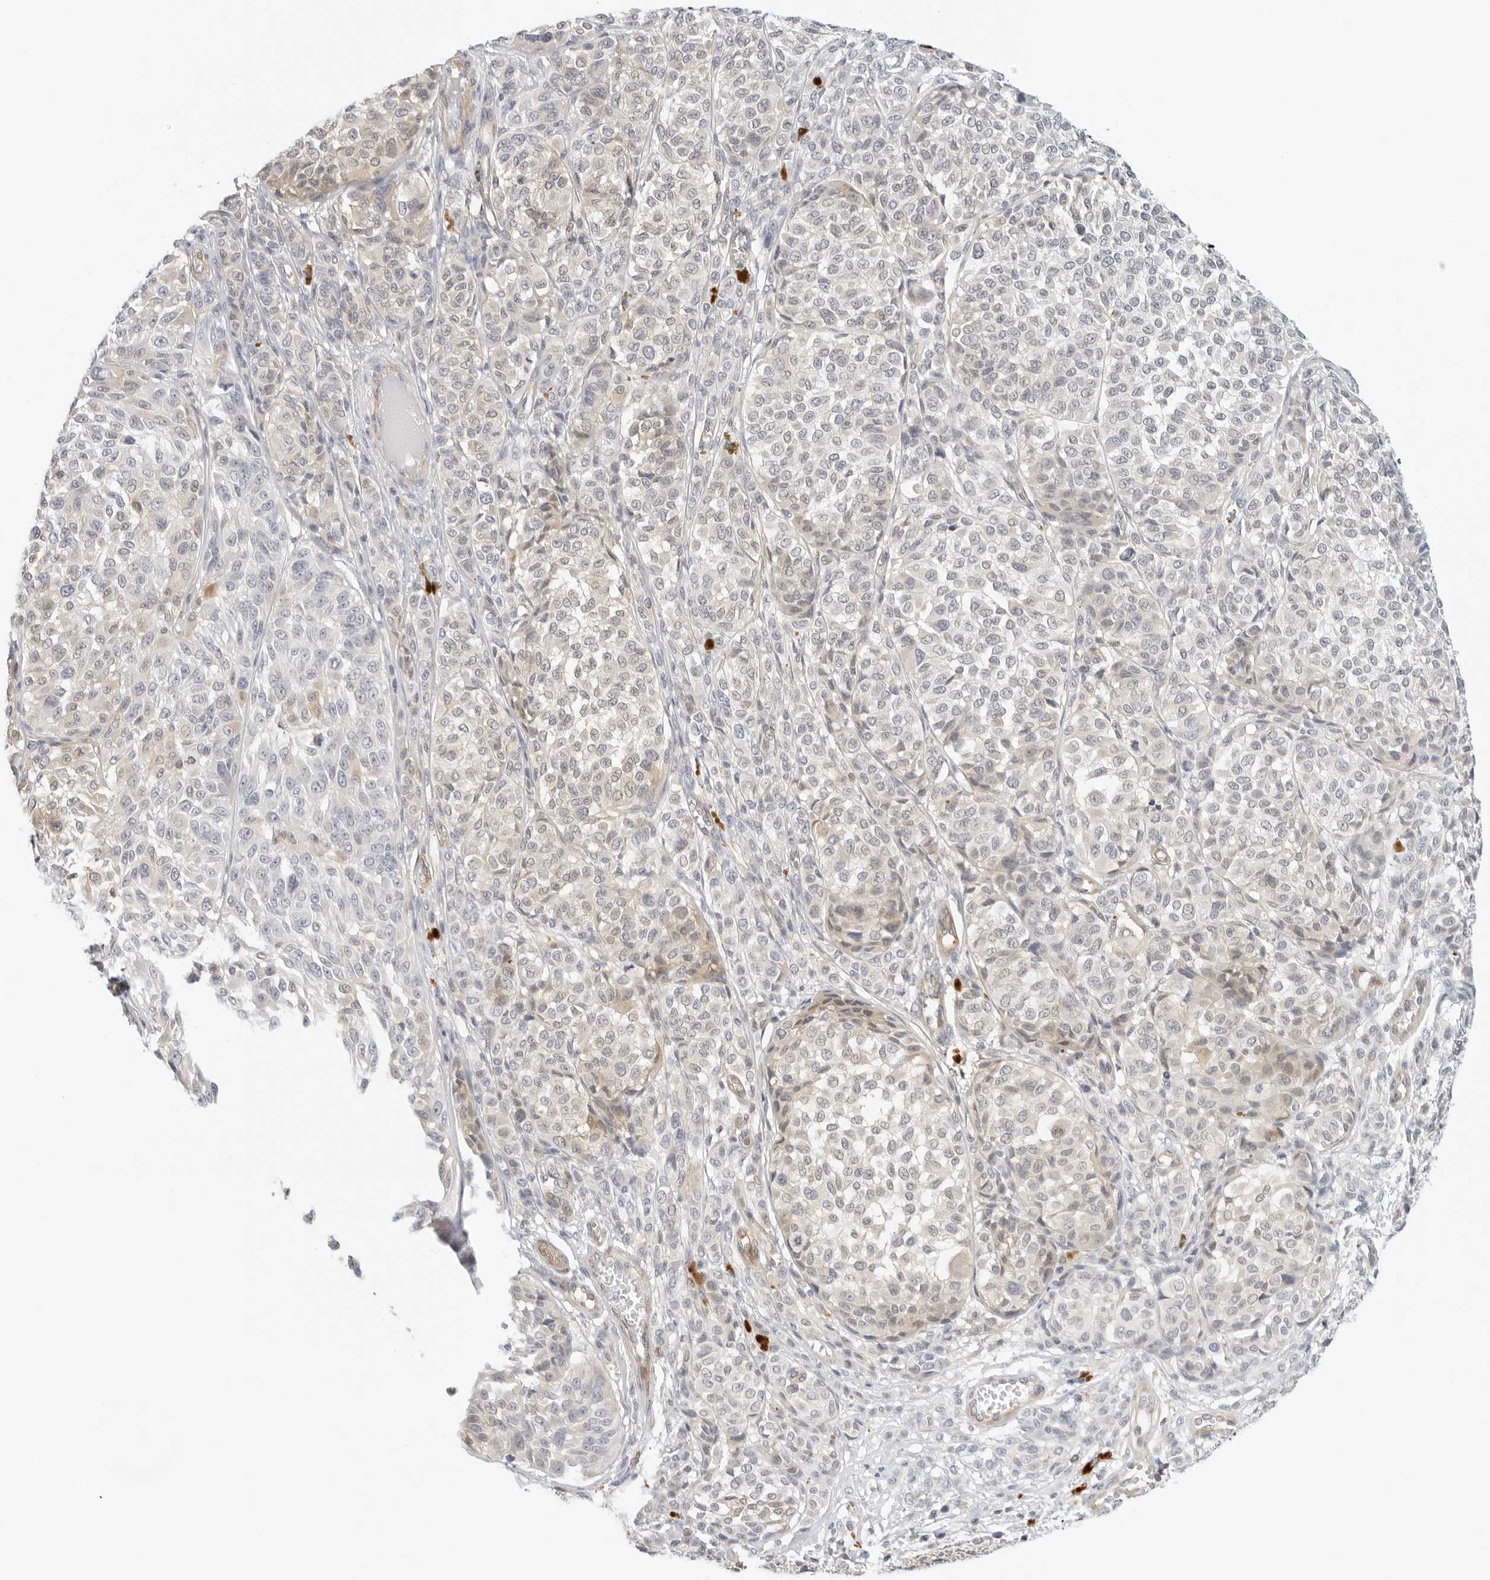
{"staining": {"intensity": "negative", "quantity": "none", "location": "none"}, "tissue": "melanoma", "cell_type": "Tumor cells", "image_type": "cancer", "snomed": [{"axis": "morphology", "description": "Malignant melanoma, NOS"}, {"axis": "topography", "description": "Skin"}], "caption": "The photomicrograph displays no staining of tumor cells in malignant melanoma.", "gene": "OSCP1", "patient": {"sex": "male", "age": 83}}